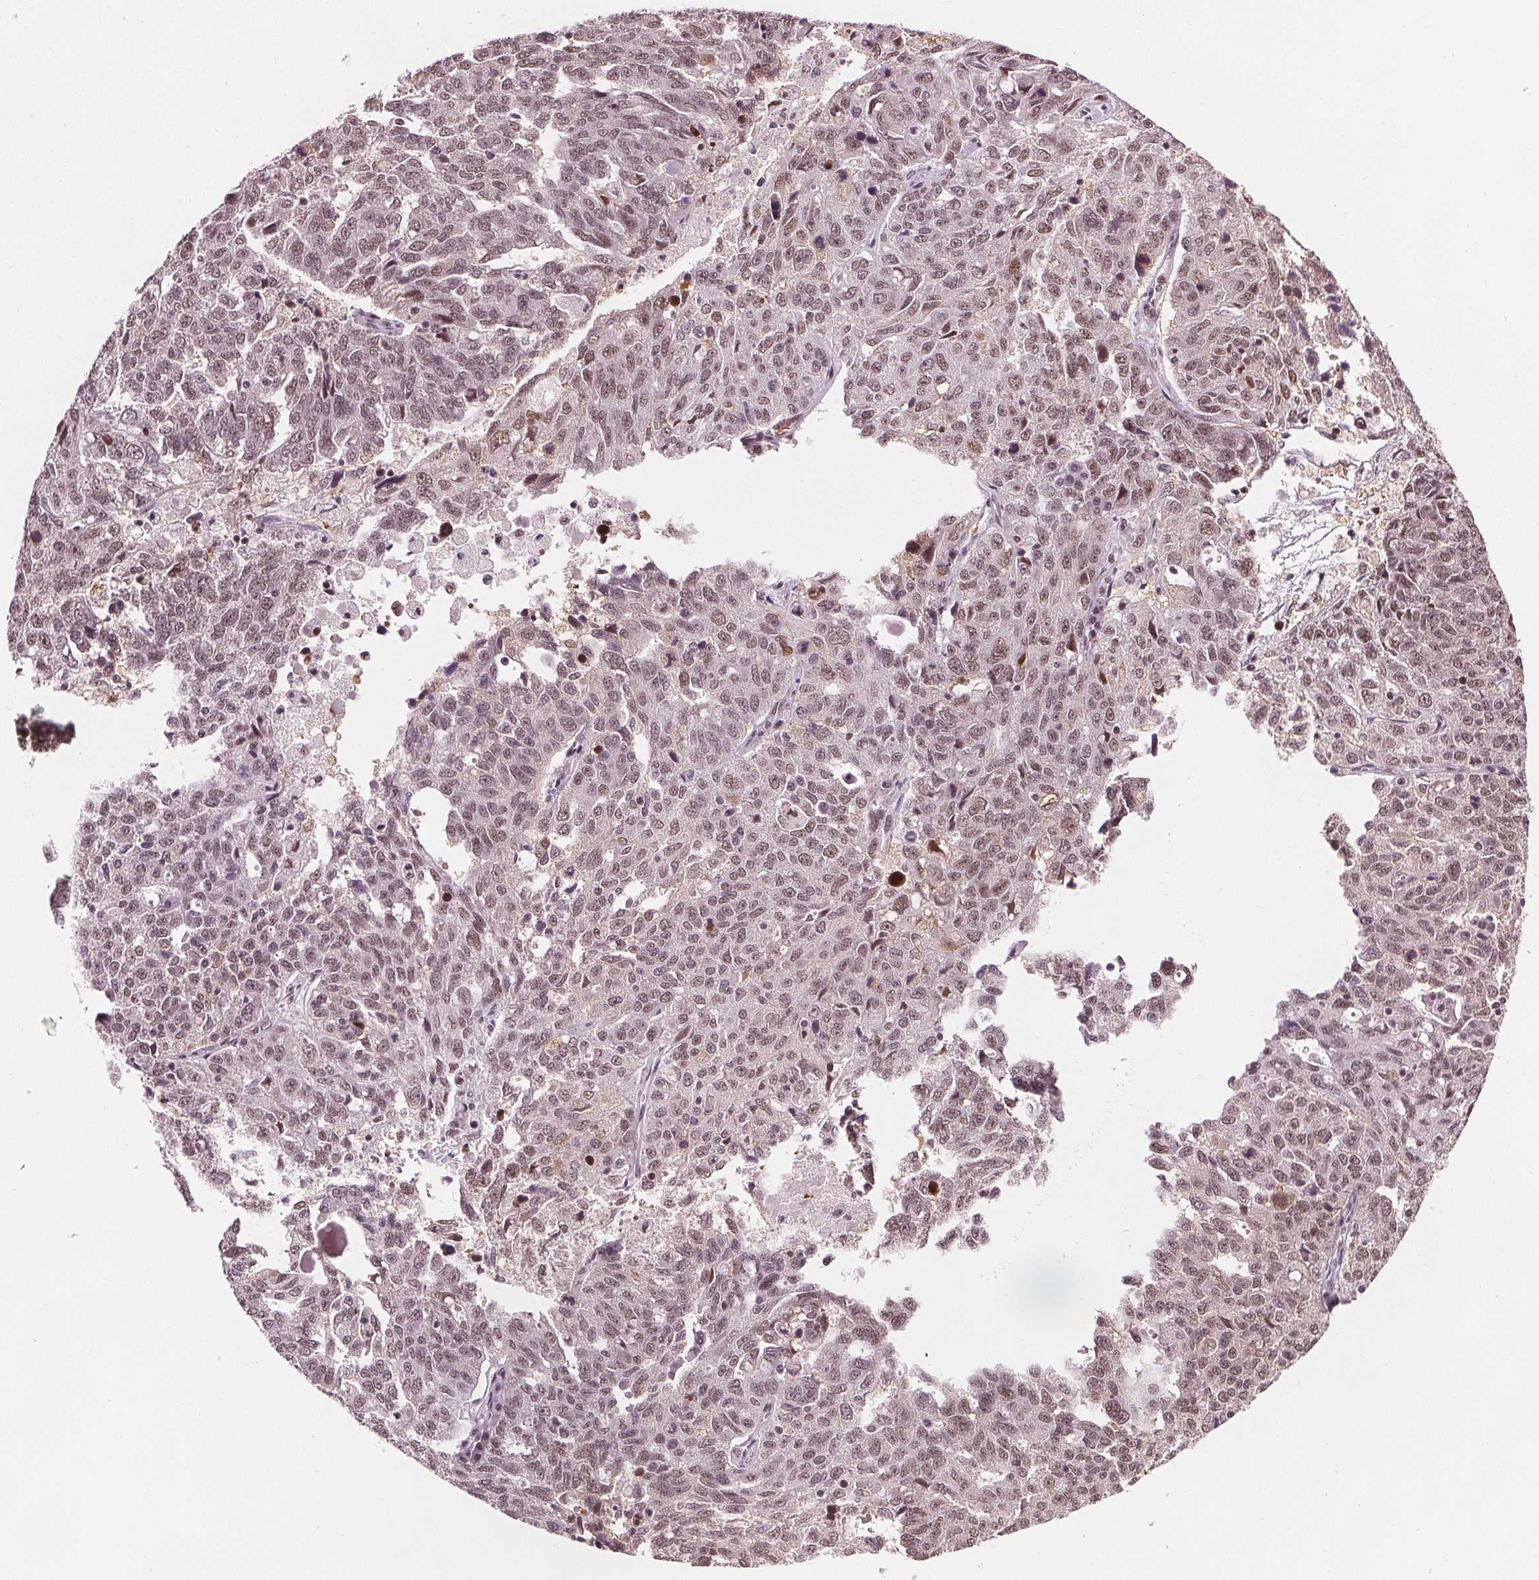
{"staining": {"intensity": "weak", "quantity": ">75%", "location": "nuclear"}, "tissue": "ovarian cancer", "cell_type": "Tumor cells", "image_type": "cancer", "snomed": [{"axis": "morphology", "description": "Cystadenocarcinoma, serous, NOS"}, {"axis": "topography", "description": "Ovary"}], "caption": "Ovarian cancer (serous cystadenocarcinoma) stained for a protein (brown) shows weak nuclear positive positivity in approximately >75% of tumor cells.", "gene": "IWS1", "patient": {"sex": "female", "age": 71}}